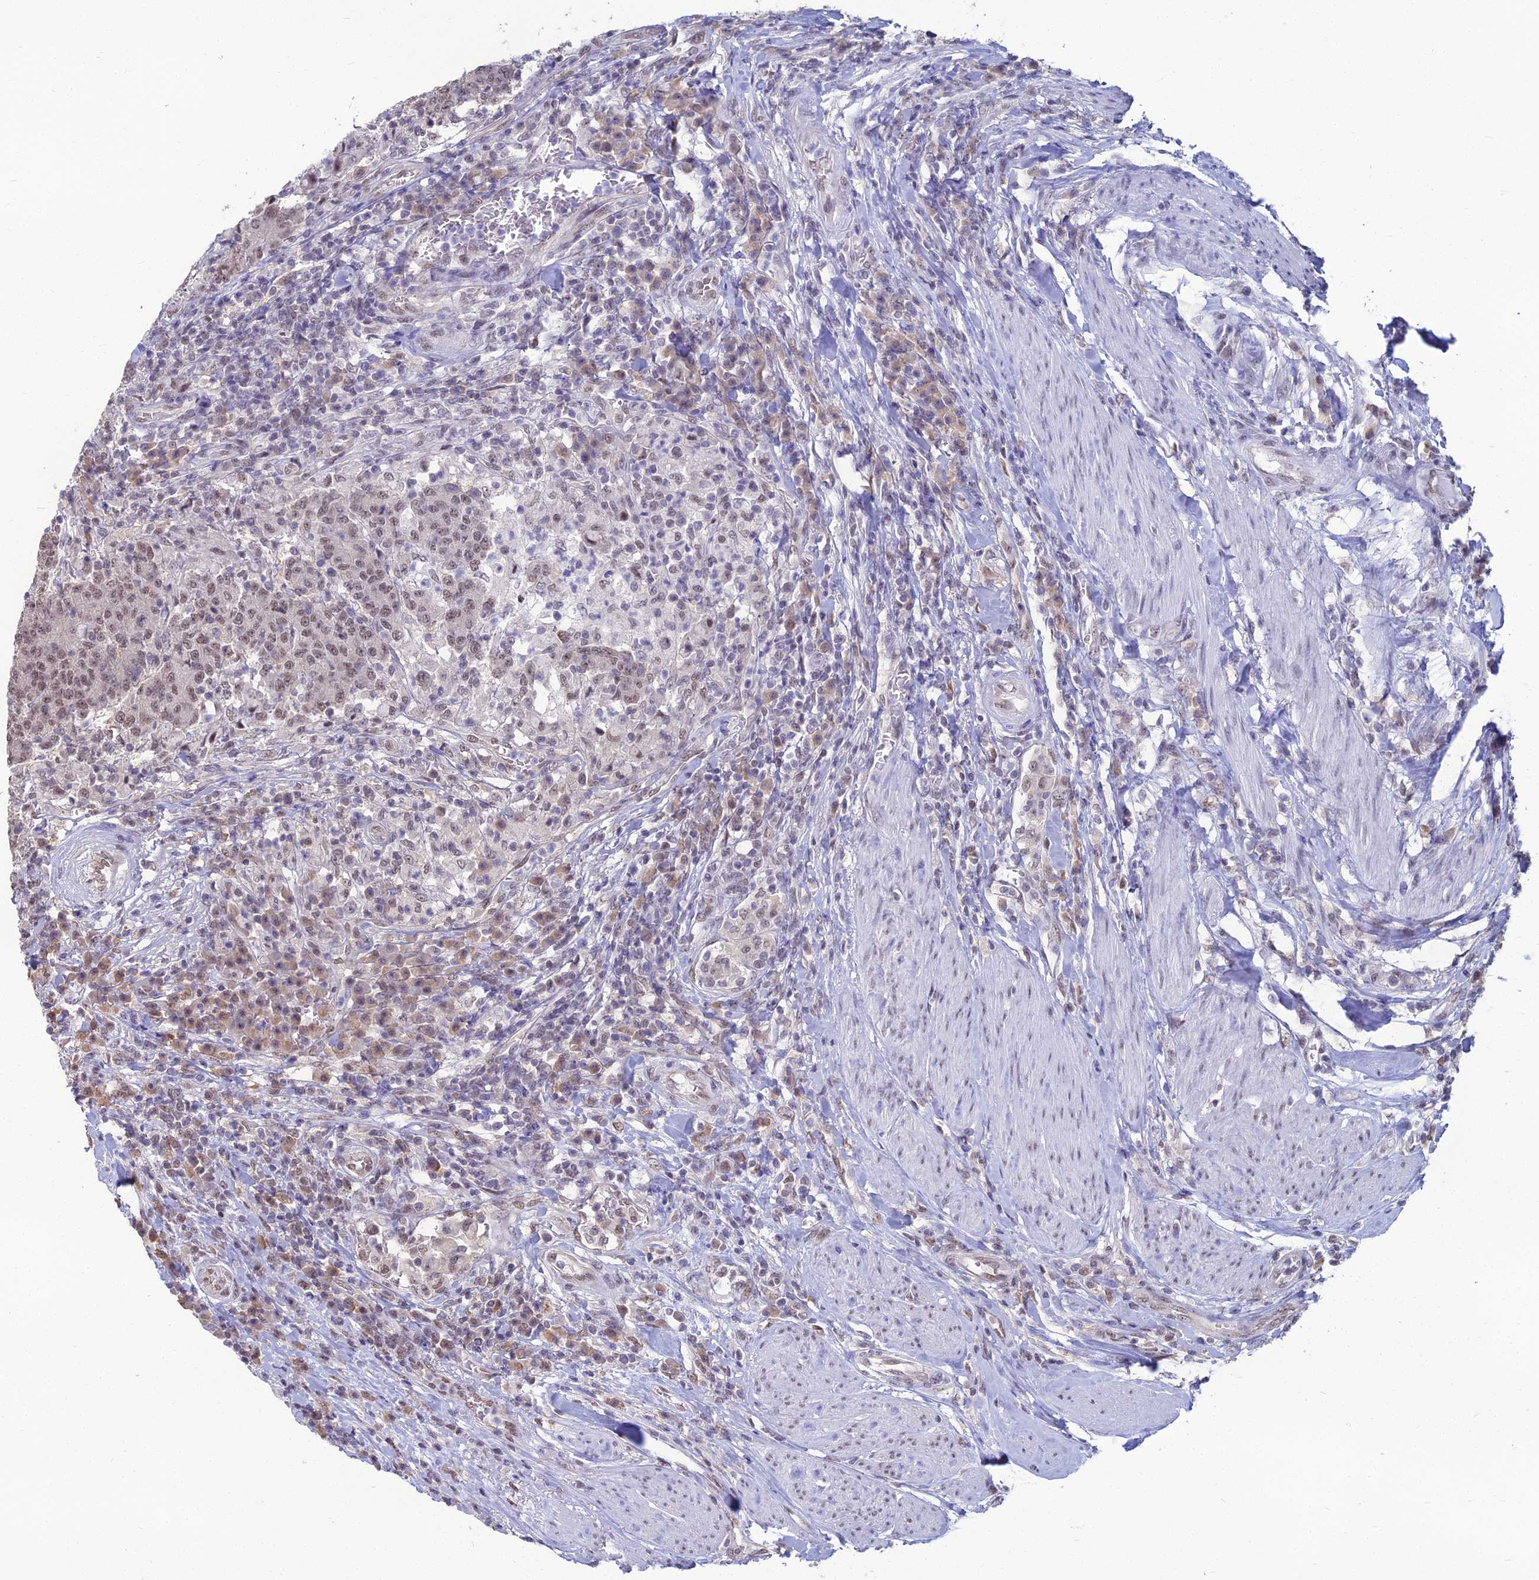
{"staining": {"intensity": "weak", "quantity": ">75%", "location": "nuclear"}, "tissue": "colorectal cancer", "cell_type": "Tumor cells", "image_type": "cancer", "snomed": [{"axis": "morphology", "description": "Adenocarcinoma, NOS"}, {"axis": "topography", "description": "Colon"}], "caption": "Immunohistochemical staining of human colorectal cancer (adenocarcinoma) reveals low levels of weak nuclear staining in about >75% of tumor cells.", "gene": "SRSF7", "patient": {"sex": "female", "age": 75}}